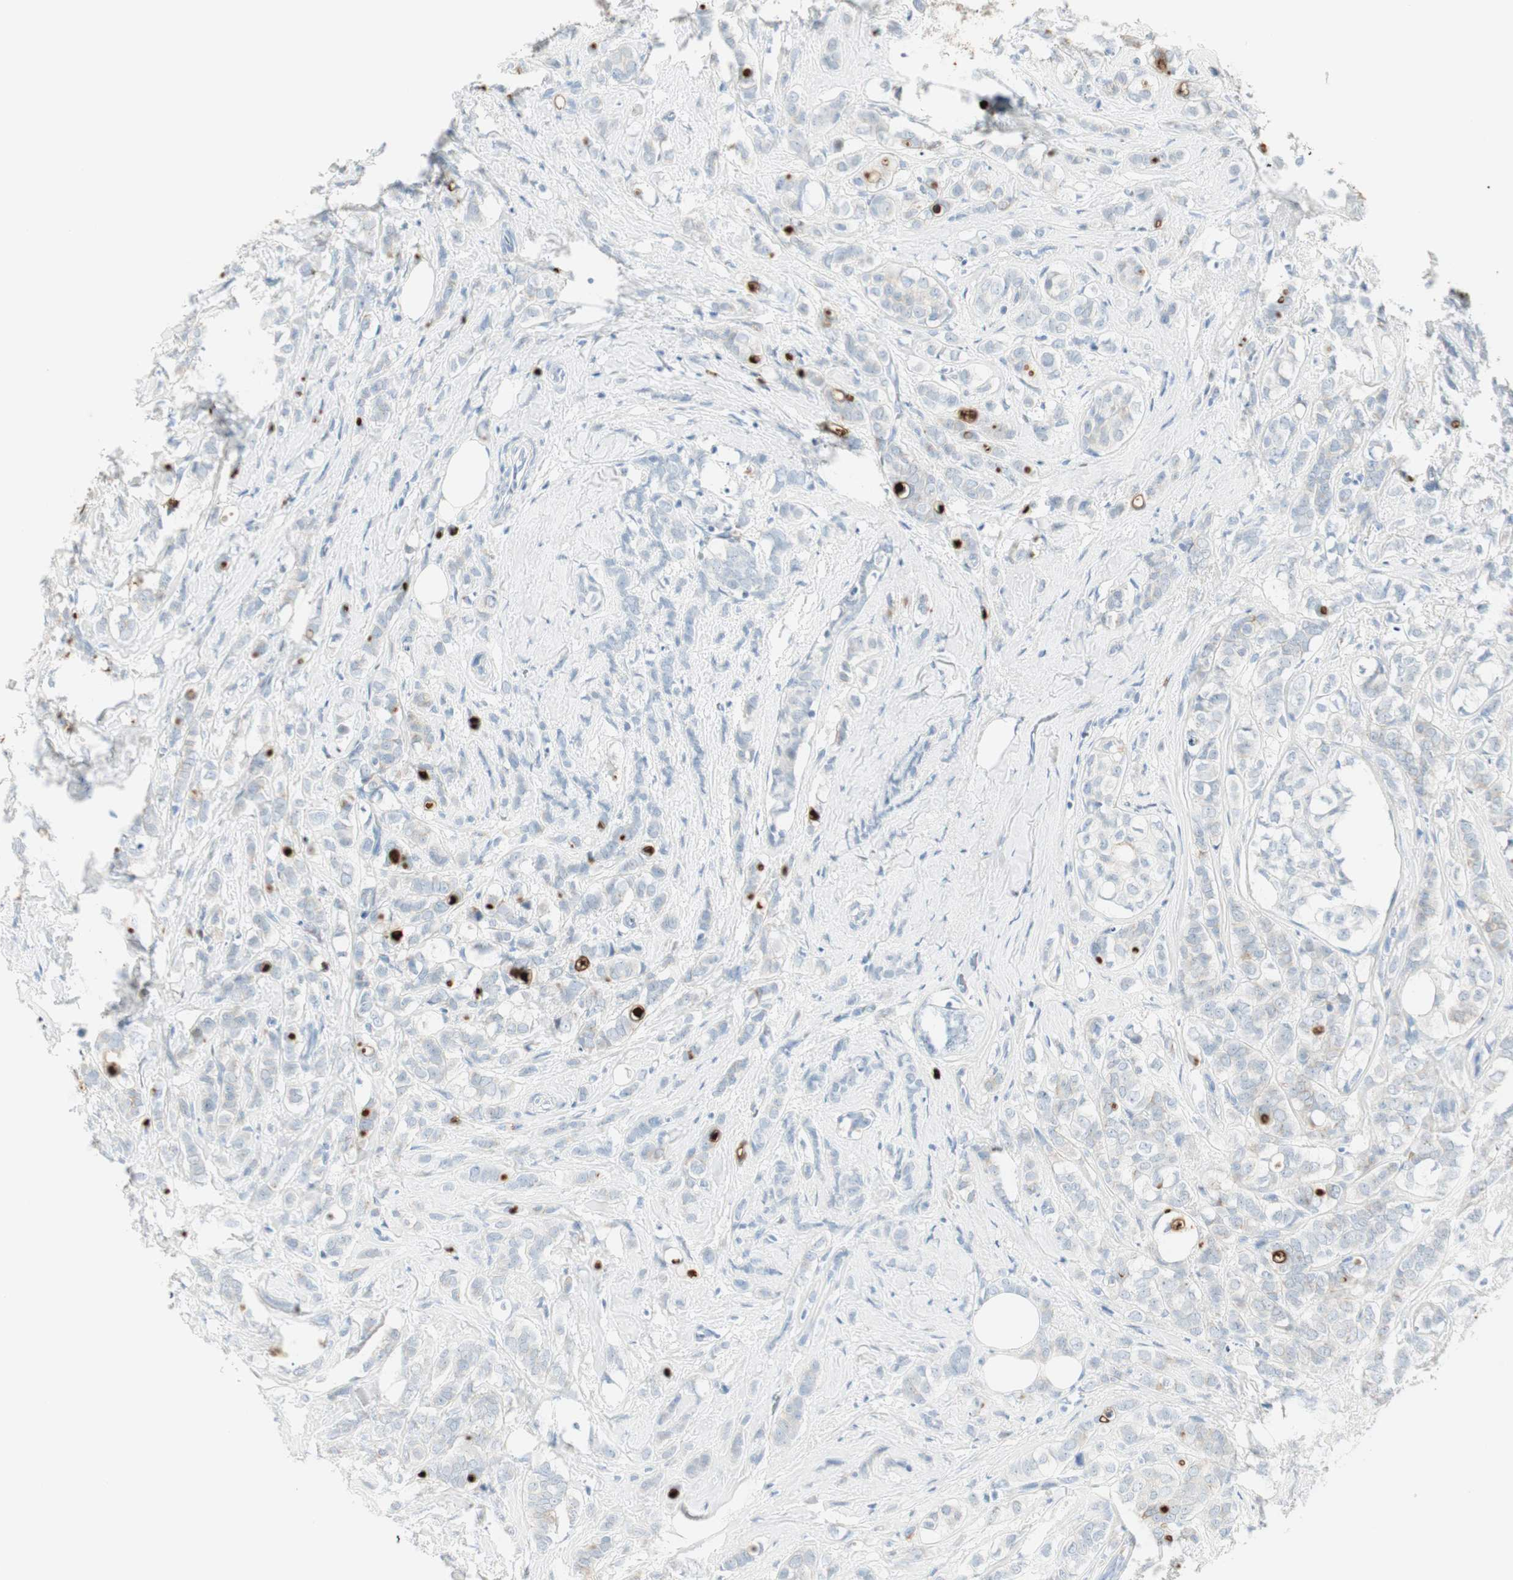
{"staining": {"intensity": "negative", "quantity": "none", "location": "none"}, "tissue": "breast cancer", "cell_type": "Tumor cells", "image_type": "cancer", "snomed": [{"axis": "morphology", "description": "Lobular carcinoma"}, {"axis": "topography", "description": "Breast"}], "caption": "There is no significant positivity in tumor cells of lobular carcinoma (breast).", "gene": "PRTN3", "patient": {"sex": "female", "age": 60}}